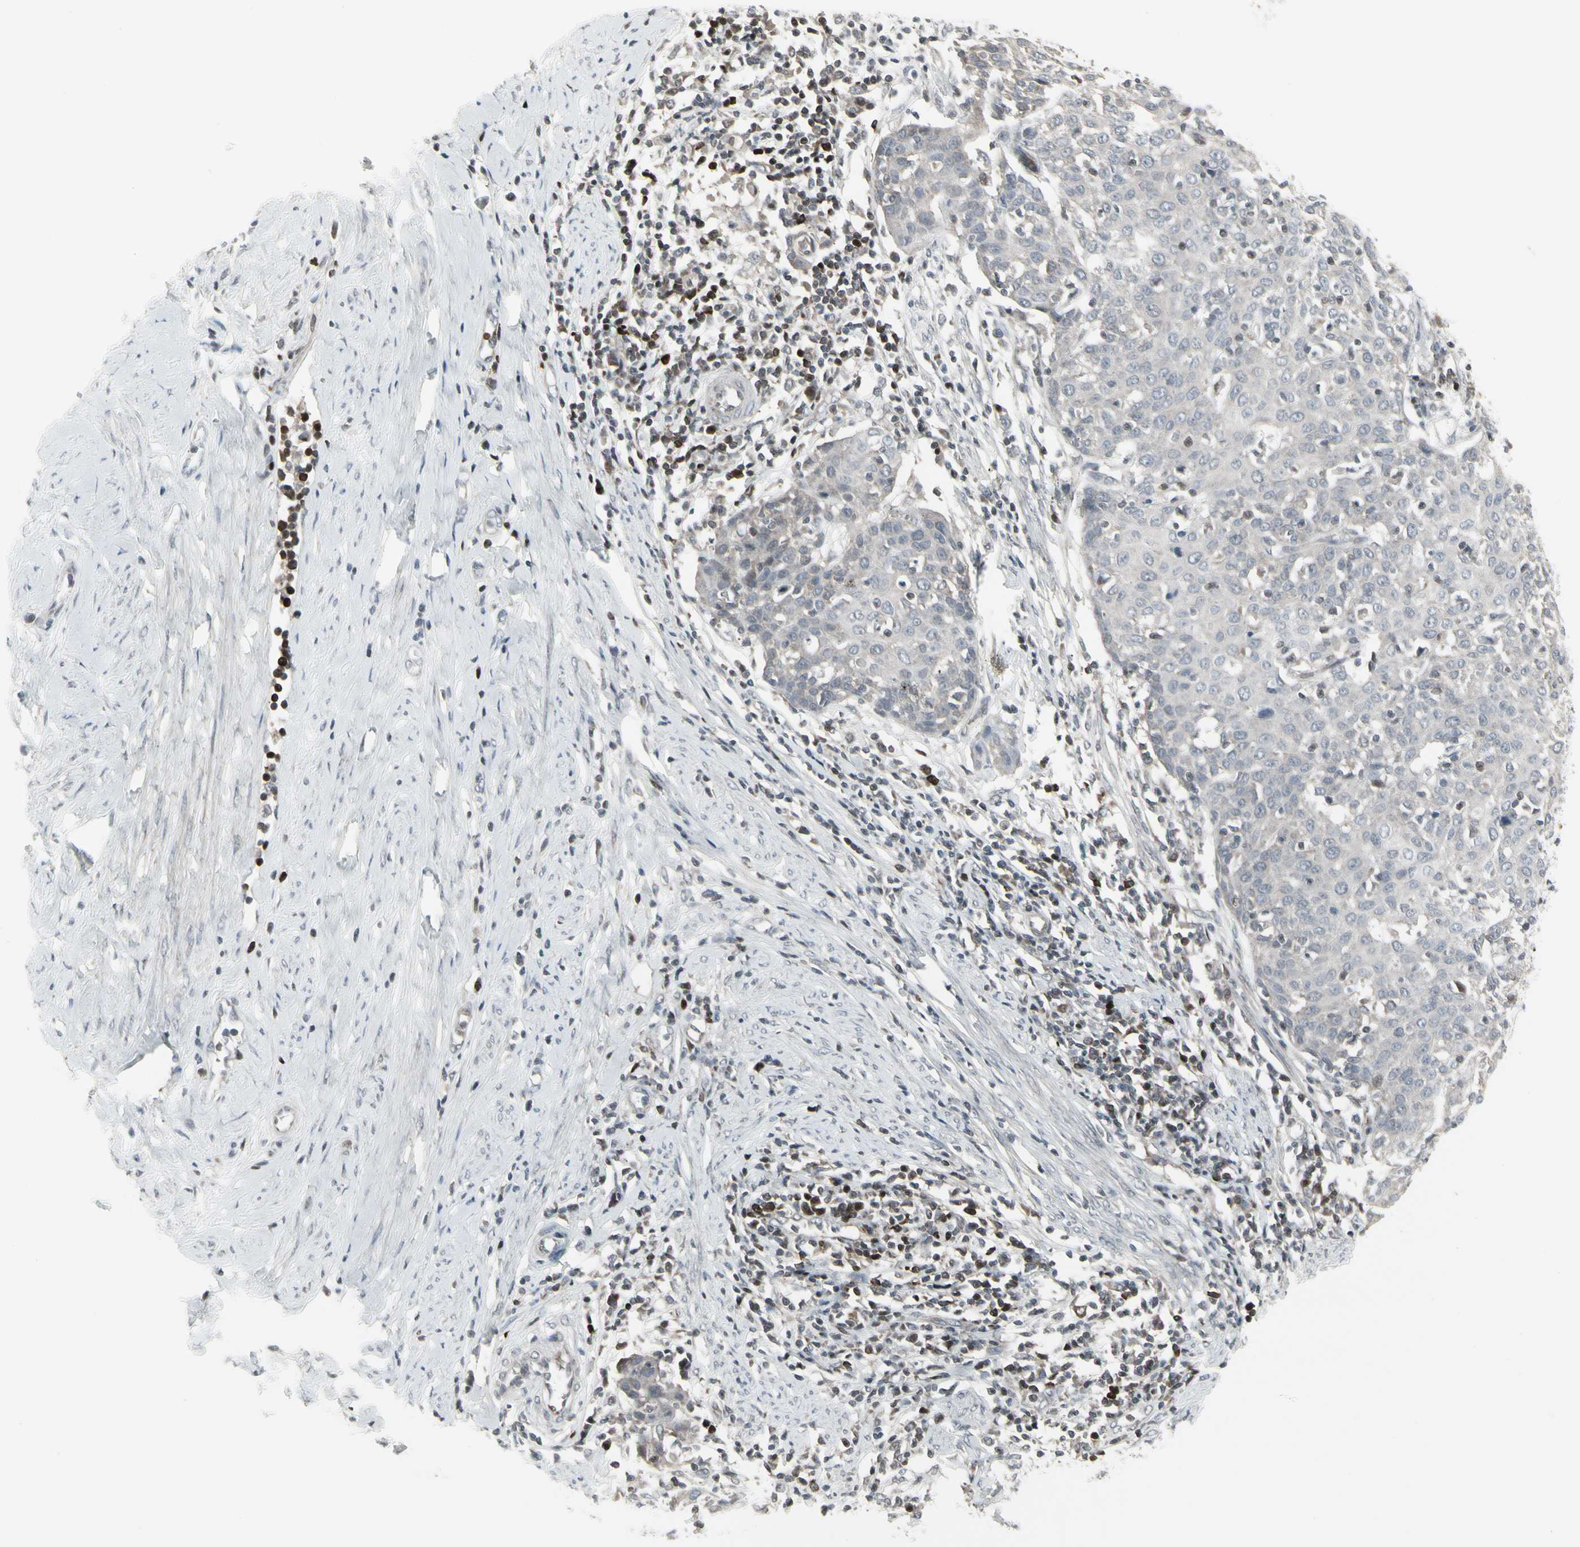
{"staining": {"intensity": "weak", "quantity": "<25%", "location": "cytoplasmic/membranous"}, "tissue": "cervical cancer", "cell_type": "Tumor cells", "image_type": "cancer", "snomed": [{"axis": "morphology", "description": "Squamous cell carcinoma, NOS"}, {"axis": "topography", "description": "Cervix"}], "caption": "The histopathology image reveals no staining of tumor cells in cervical cancer (squamous cell carcinoma).", "gene": "IGFBP6", "patient": {"sex": "female", "age": 38}}